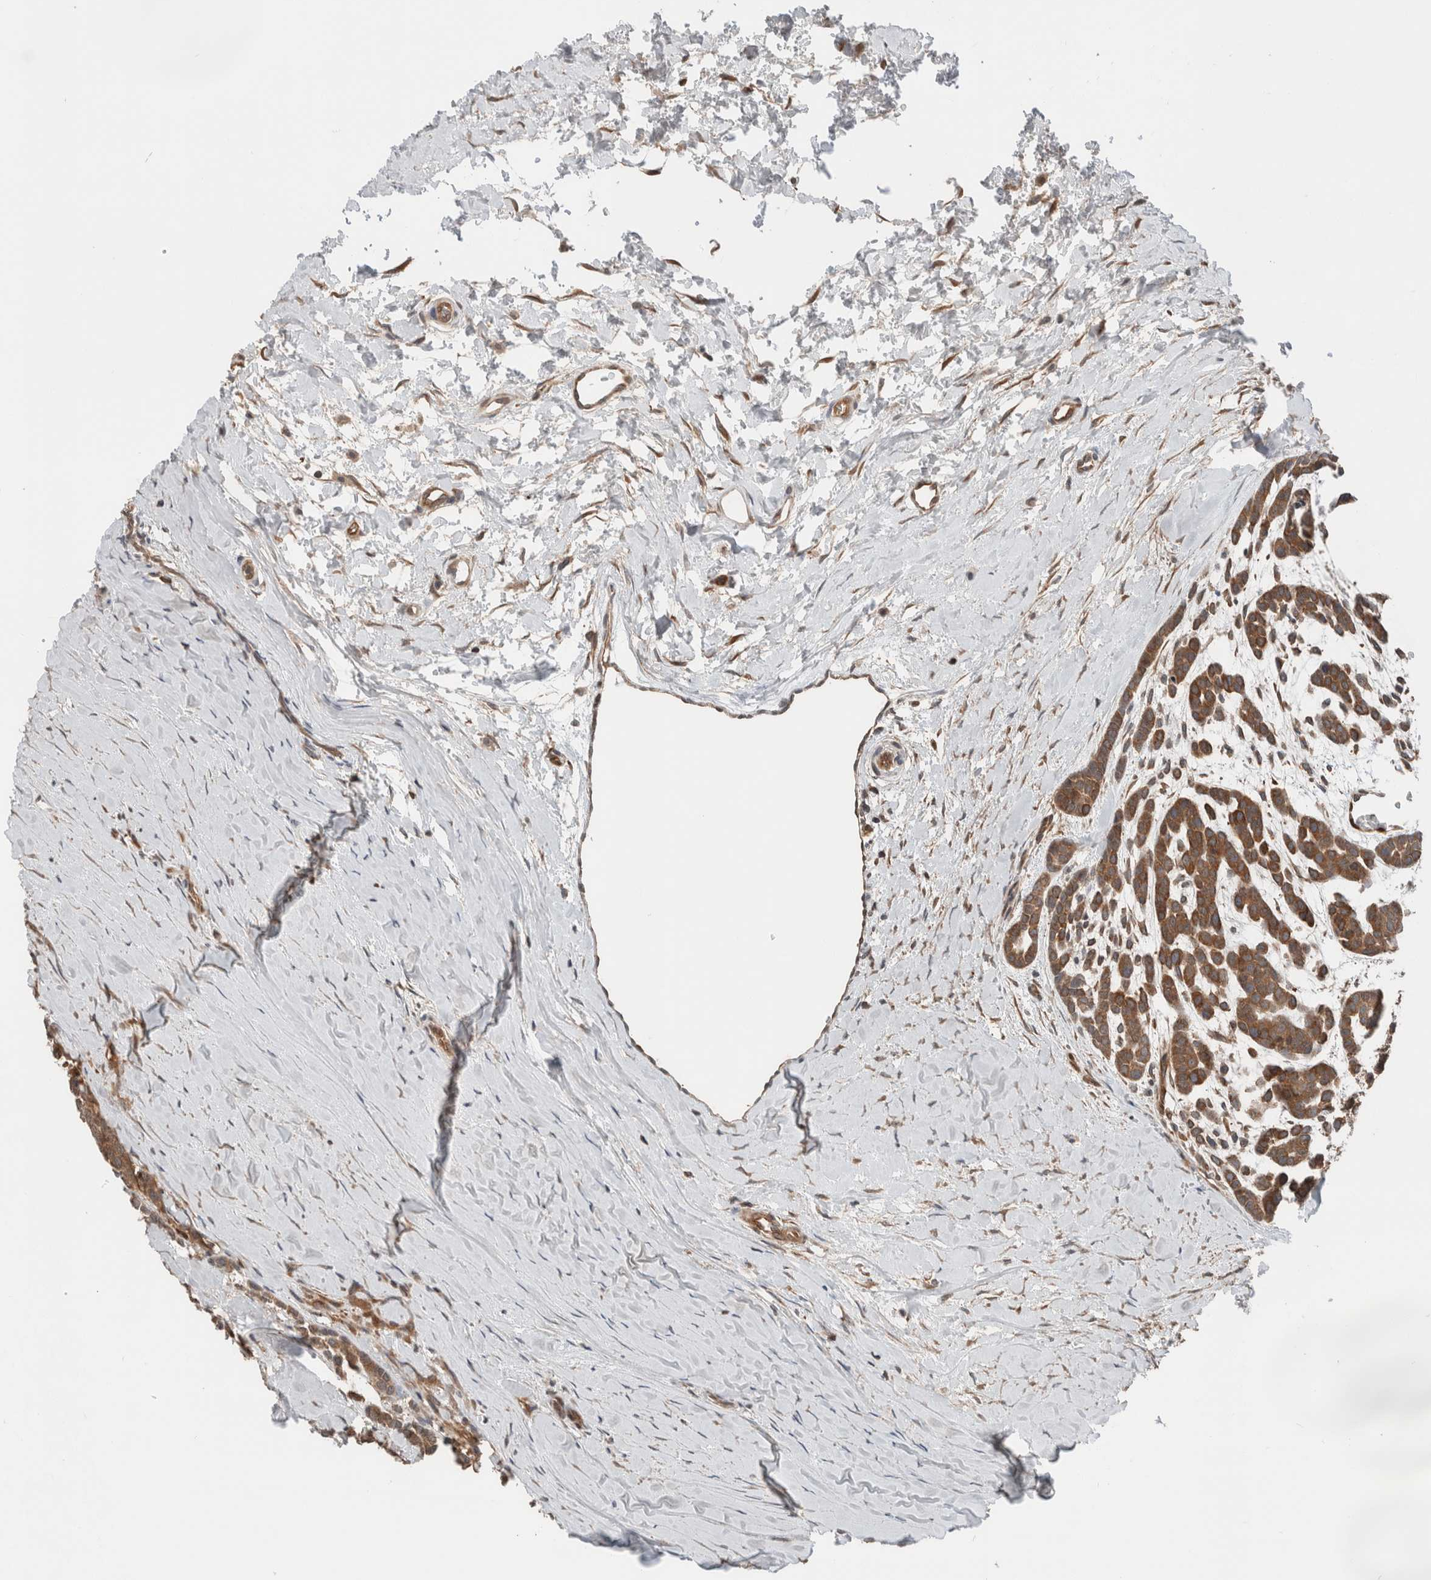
{"staining": {"intensity": "moderate", "quantity": ">75%", "location": "cytoplasmic/membranous"}, "tissue": "head and neck cancer", "cell_type": "Tumor cells", "image_type": "cancer", "snomed": [{"axis": "morphology", "description": "Adenocarcinoma, NOS"}, {"axis": "morphology", "description": "Adenoma, NOS"}, {"axis": "topography", "description": "Head-Neck"}], "caption": "About >75% of tumor cells in human head and neck cancer show moderate cytoplasmic/membranous protein staining as visualized by brown immunohistochemical staining.", "gene": "XPNPEP1", "patient": {"sex": "female", "age": 55}}